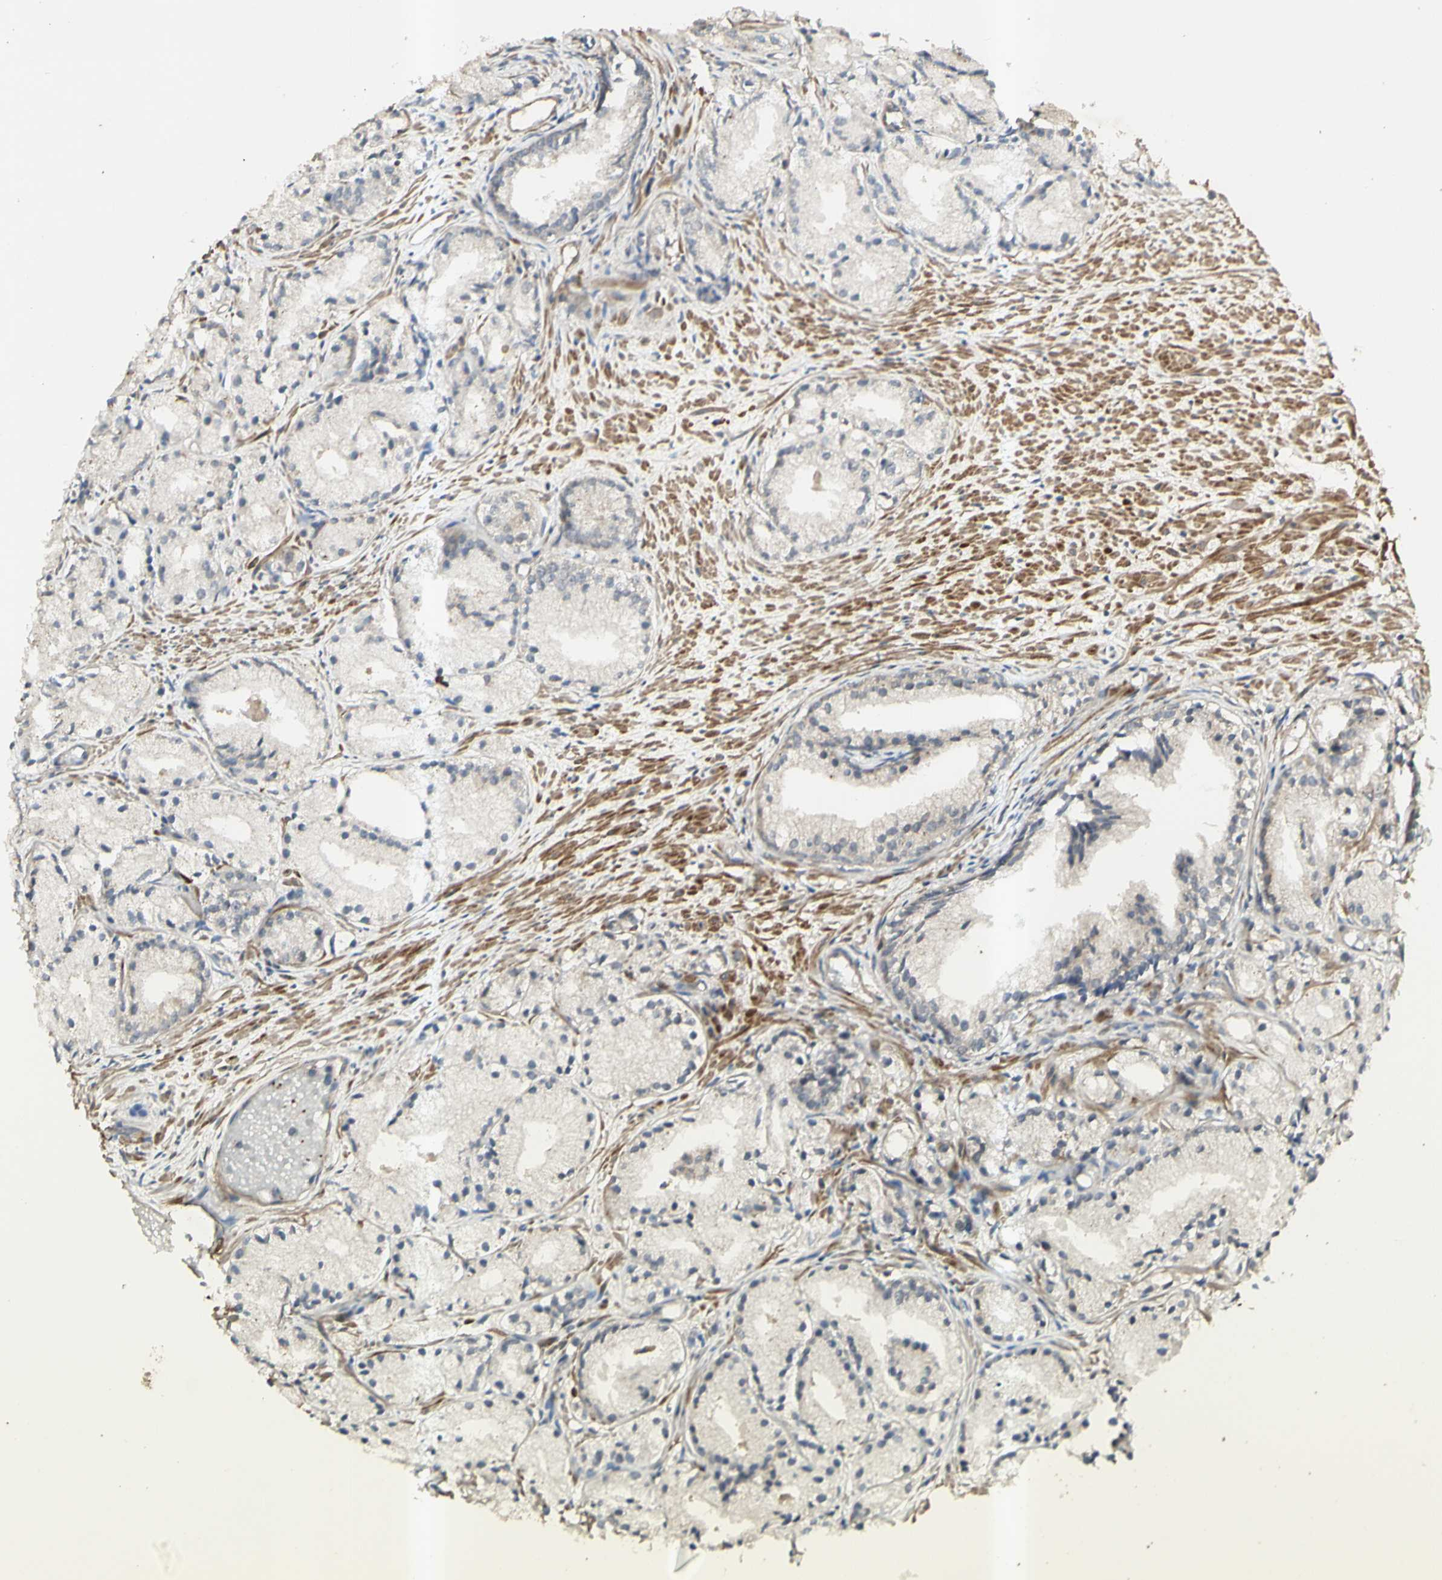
{"staining": {"intensity": "weak", "quantity": ">75%", "location": "cytoplasmic/membranous"}, "tissue": "prostate cancer", "cell_type": "Tumor cells", "image_type": "cancer", "snomed": [{"axis": "morphology", "description": "Adenocarcinoma, Low grade"}, {"axis": "topography", "description": "Prostate"}], "caption": "Weak cytoplasmic/membranous staining is identified in about >75% of tumor cells in prostate cancer (adenocarcinoma (low-grade)). The staining is performed using DAB (3,3'-diaminobenzidine) brown chromogen to label protein expression. The nuclei are counter-stained blue using hematoxylin.", "gene": "ALOX12", "patient": {"sex": "male", "age": 72}}